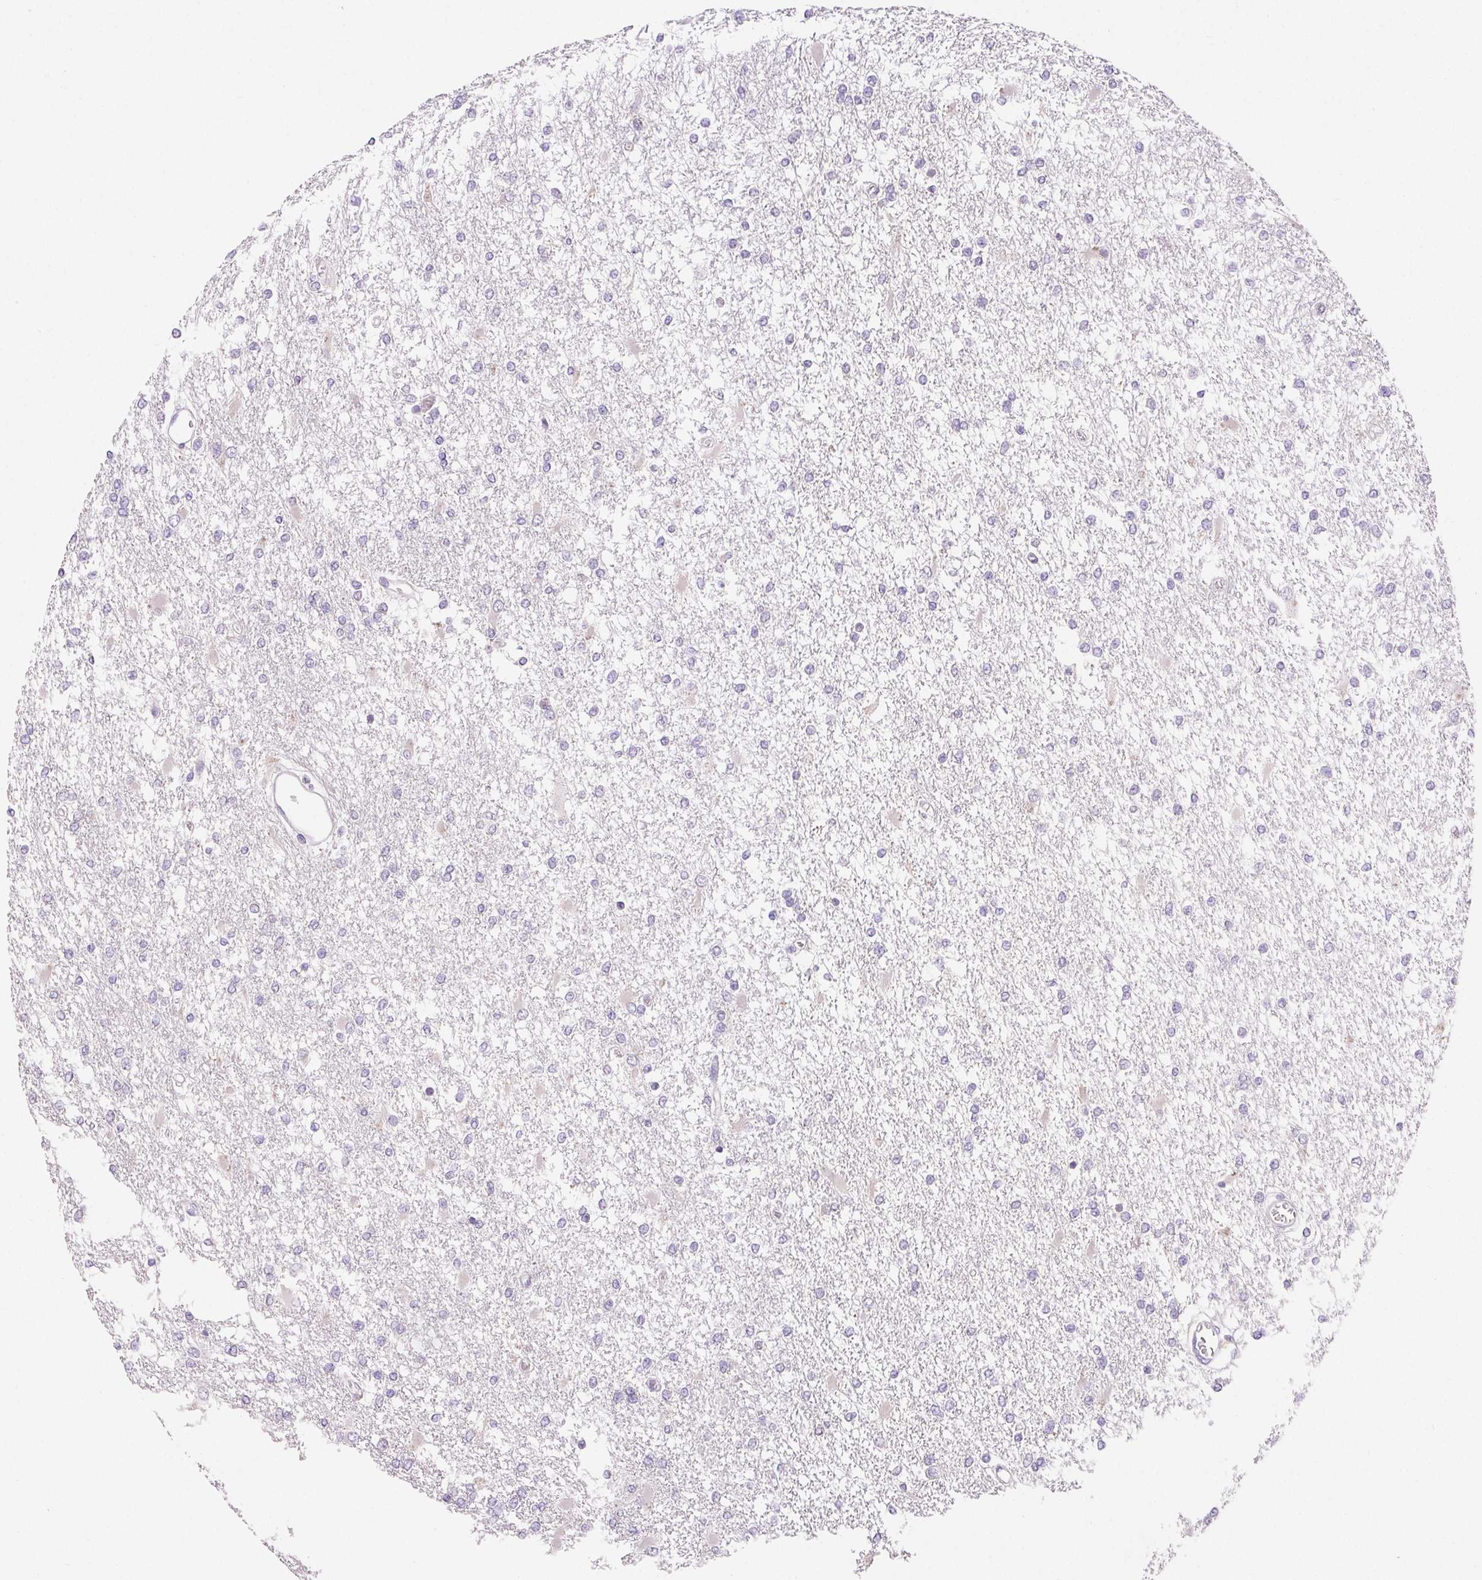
{"staining": {"intensity": "negative", "quantity": "none", "location": "none"}, "tissue": "glioma", "cell_type": "Tumor cells", "image_type": "cancer", "snomed": [{"axis": "morphology", "description": "Glioma, malignant, High grade"}, {"axis": "topography", "description": "Cerebral cortex"}], "caption": "Immunohistochemistry micrograph of neoplastic tissue: malignant glioma (high-grade) stained with DAB demonstrates no significant protein positivity in tumor cells. Nuclei are stained in blue.", "gene": "ARHGAP11B", "patient": {"sex": "male", "age": 79}}